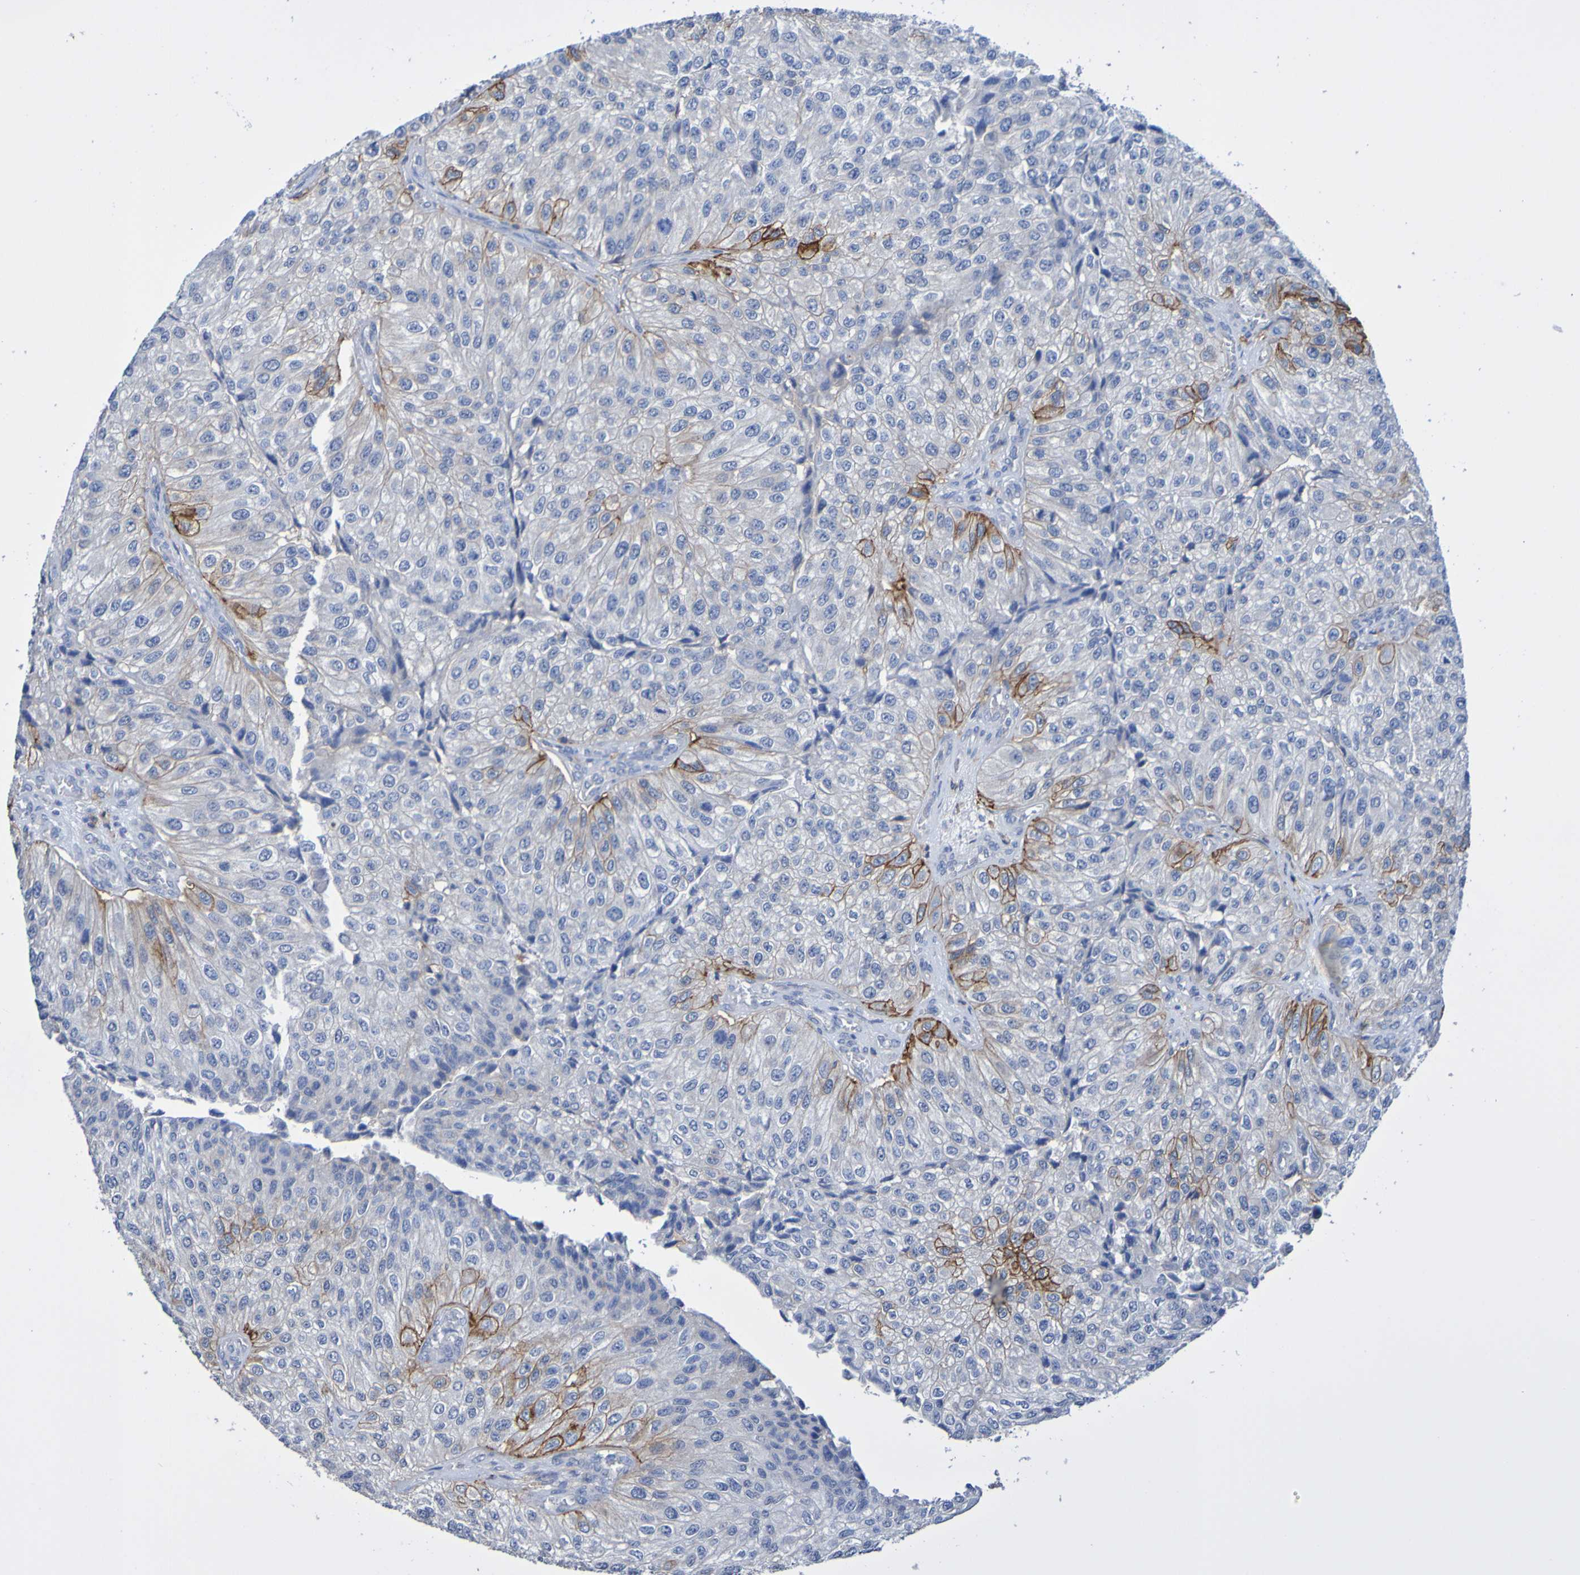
{"staining": {"intensity": "moderate", "quantity": "<25%", "location": "cytoplasmic/membranous"}, "tissue": "urothelial cancer", "cell_type": "Tumor cells", "image_type": "cancer", "snomed": [{"axis": "morphology", "description": "Urothelial carcinoma, High grade"}, {"axis": "topography", "description": "Kidney"}, {"axis": "topography", "description": "Urinary bladder"}], "caption": "About <25% of tumor cells in high-grade urothelial carcinoma display moderate cytoplasmic/membranous protein staining as visualized by brown immunohistochemical staining.", "gene": "SLC3A2", "patient": {"sex": "male", "age": 77}}